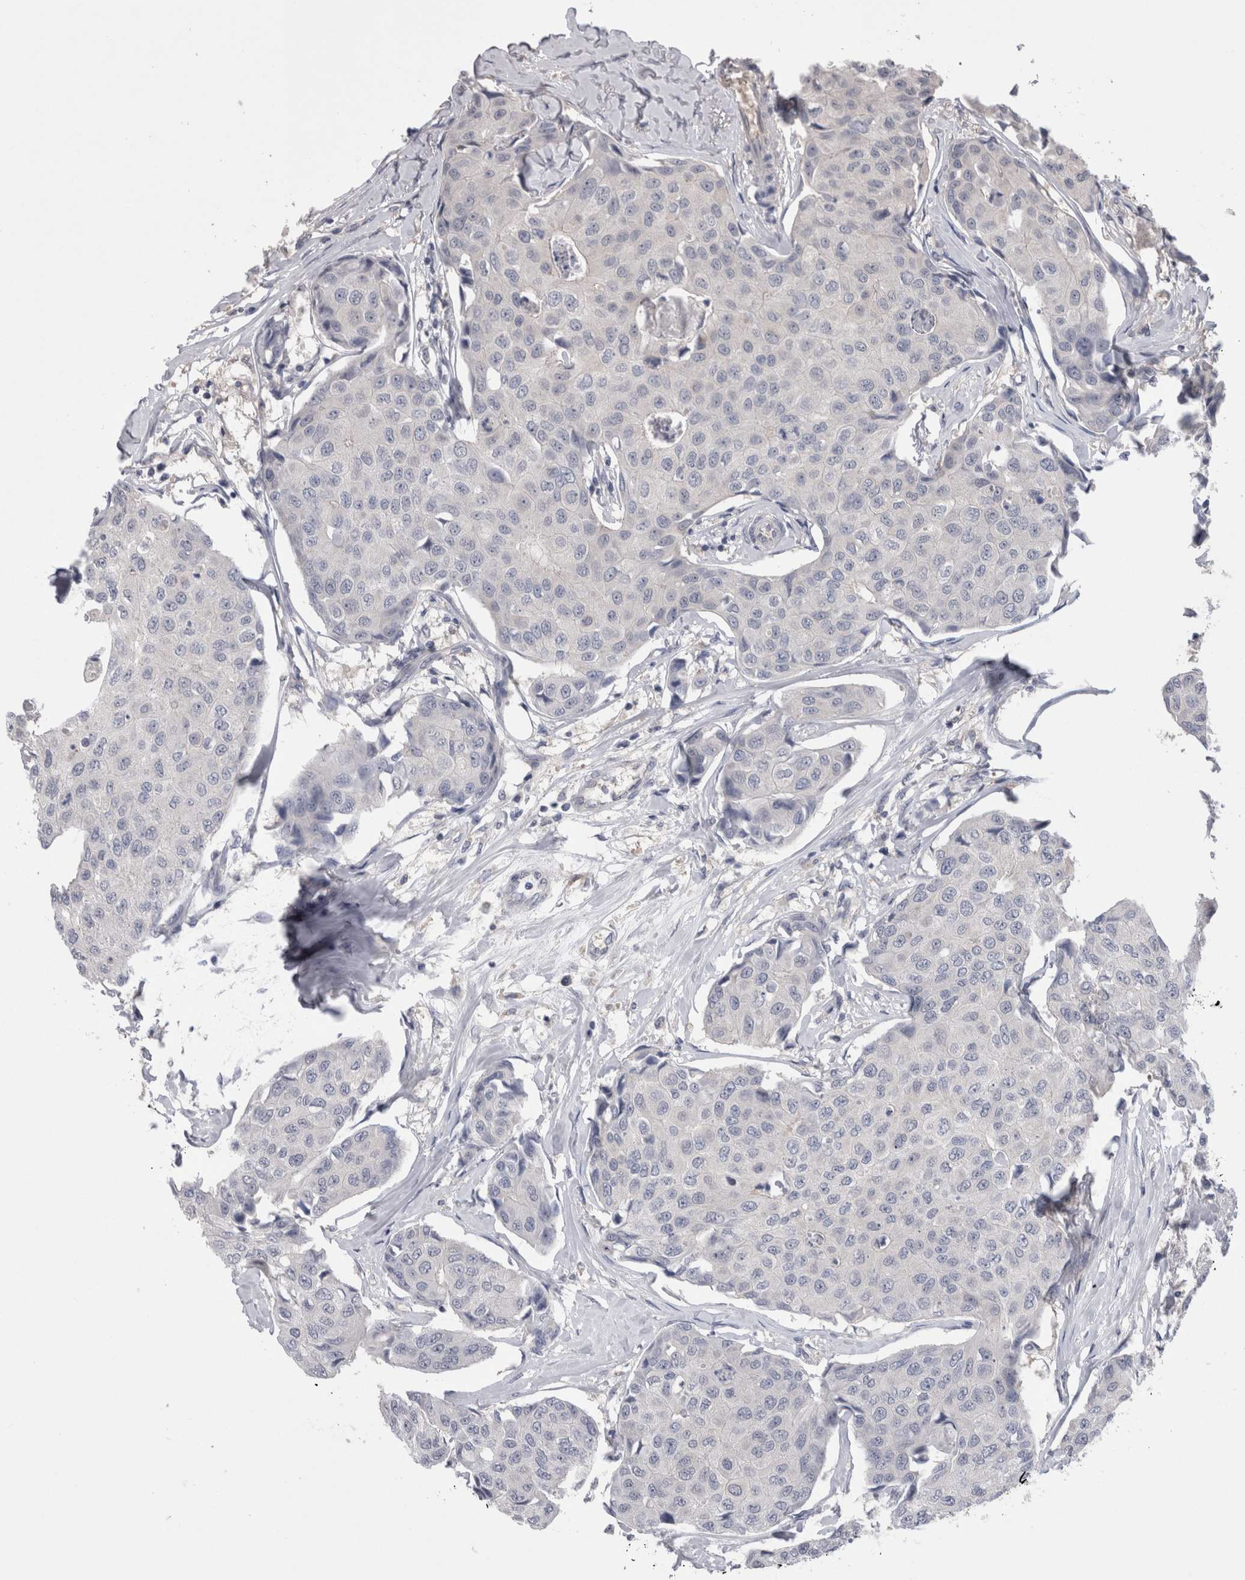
{"staining": {"intensity": "negative", "quantity": "none", "location": "none"}, "tissue": "breast cancer", "cell_type": "Tumor cells", "image_type": "cancer", "snomed": [{"axis": "morphology", "description": "Duct carcinoma"}, {"axis": "topography", "description": "Breast"}], "caption": "Immunohistochemistry (IHC) of human breast cancer (infiltrating ductal carcinoma) demonstrates no positivity in tumor cells.", "gene": "DCTN6", "patient": {"sex": "female", "age": 80}}